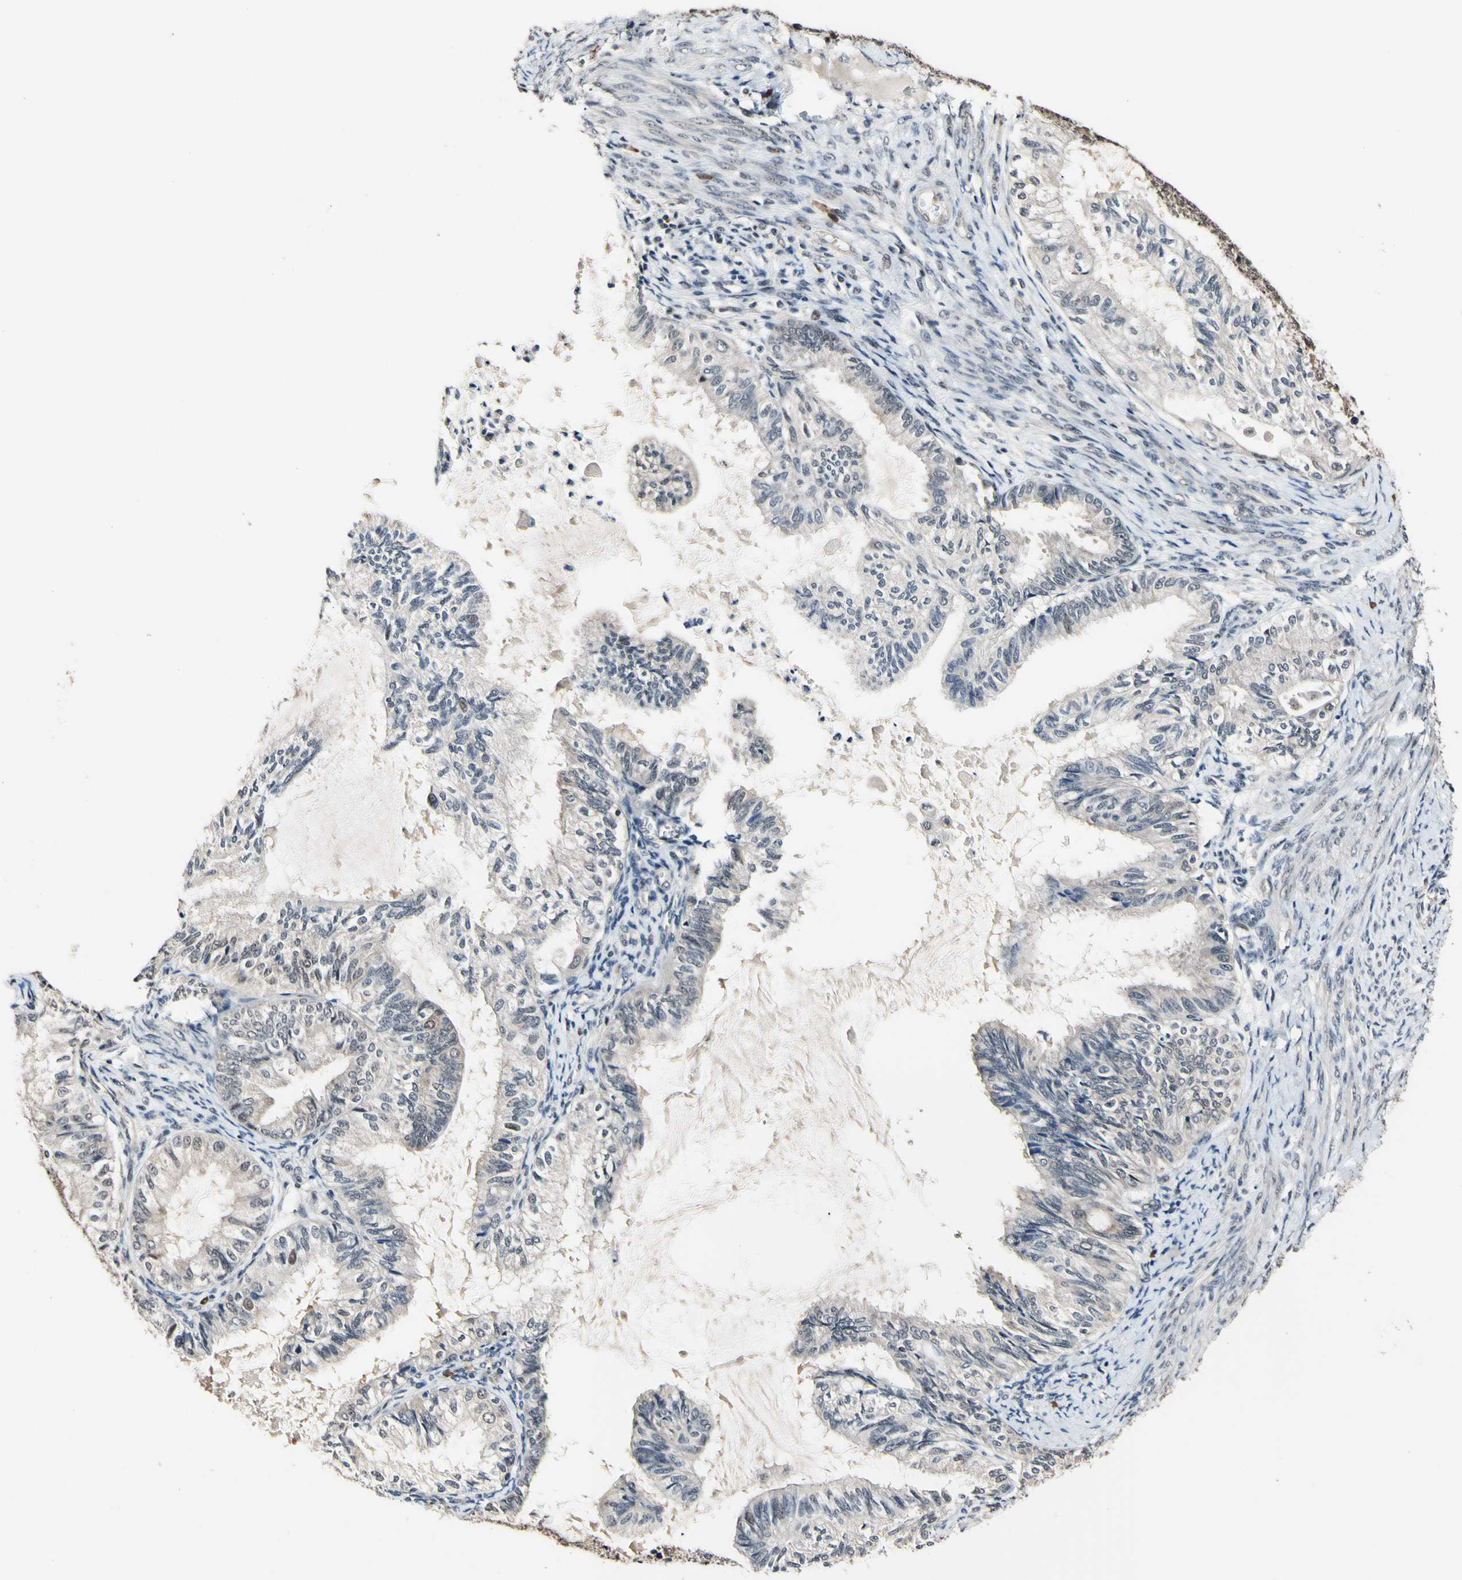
{"staining": {"intensity": "weak", "quantity": ">75%", "location": "cytoplasmic/membranous"}, "tissue": "cervical cancer", "cell_type": "Tumor cells", "image_type": "cancer", "snomed": [{"axis": "morphology", "description": "Normal tissue, NOS"}, {"axis": "morphology", "description": "Adenocarcinoma, NOS"}, {"axis": "topography", "description": "Cervix"}, {"axis": "topography", "description": "Endometrium"}], "caption": "A high-resolution image shows IHC staining of adenocarcinoma (cervical), which shows weak cytoplasmic/membranous positivity in about >75% of tumor cells.", "gene": "PSMD10", "patient": {"sex": "female", "age": 86}}